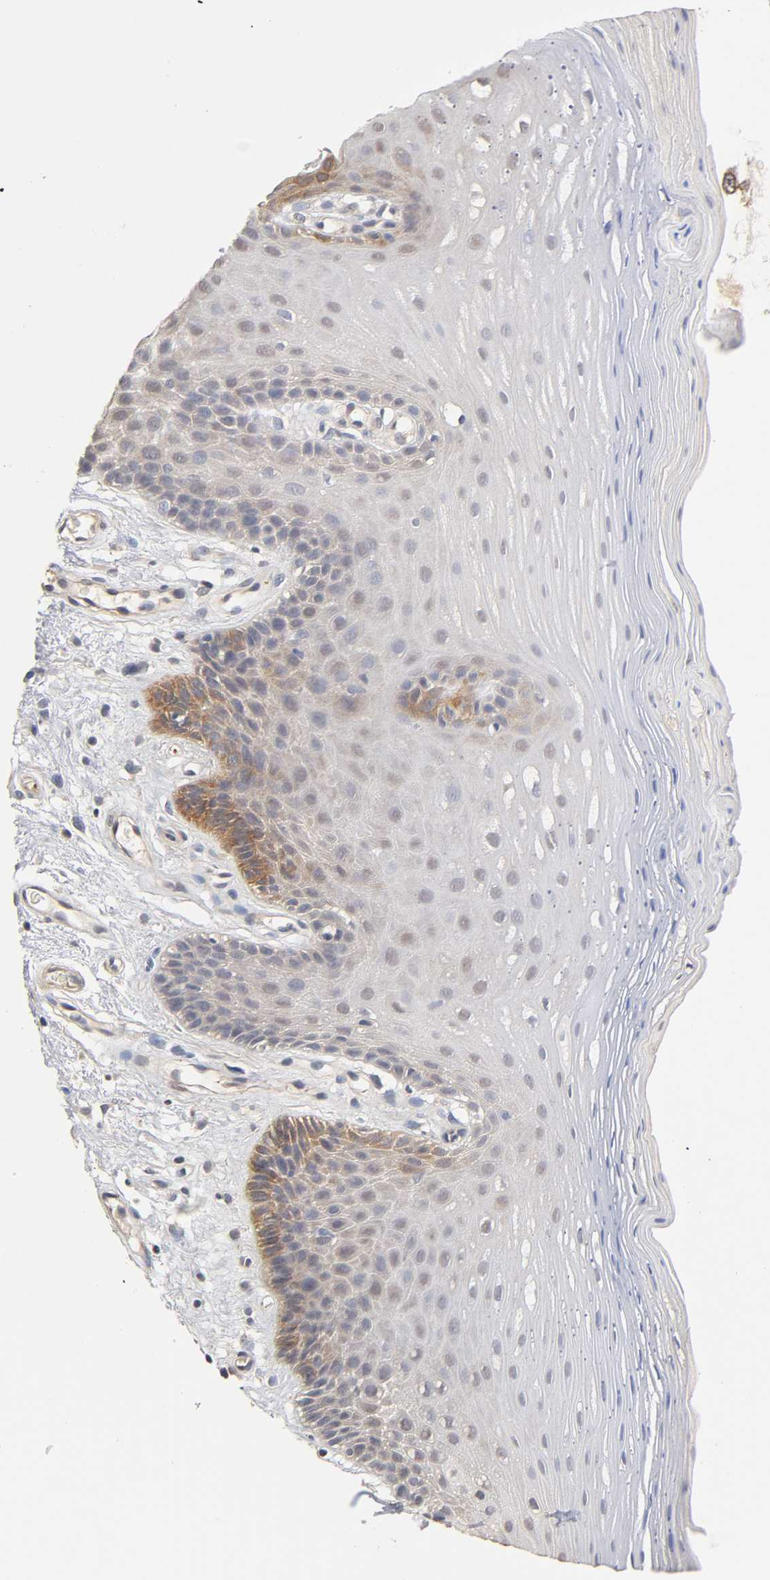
{"staining": {"intensity": "moderate", "quantity": "<25%", "location": "cytoplasmic/membranous"}, "tissue": "oral mucosa", "cell_type": "Squamous epithelial cells", "image_type": "normal", "snomed": [{"axis": "morphology", "description": "Normal tissue, NOS"}, {"axis": "morphology", "description": "Squamous cell carcinoma, NOS"}, {"axis": "topography", "description": "Skeletal muscle"}, {"axis": "topography", "description": "Oral tissue"}, {"axis": "topography", "description": "Head-Neck"}], "caption": "The image displays staining of unremarkable oral mucosa, revealing moderate cytoplasmic/membranous protein positivity (brown color) within squamous epithelial cells. (Brightfield microscopy of DAB IHC at high magnification).", "gene": "PDE5A", "patient": {"sex": "male", "age": 71}}